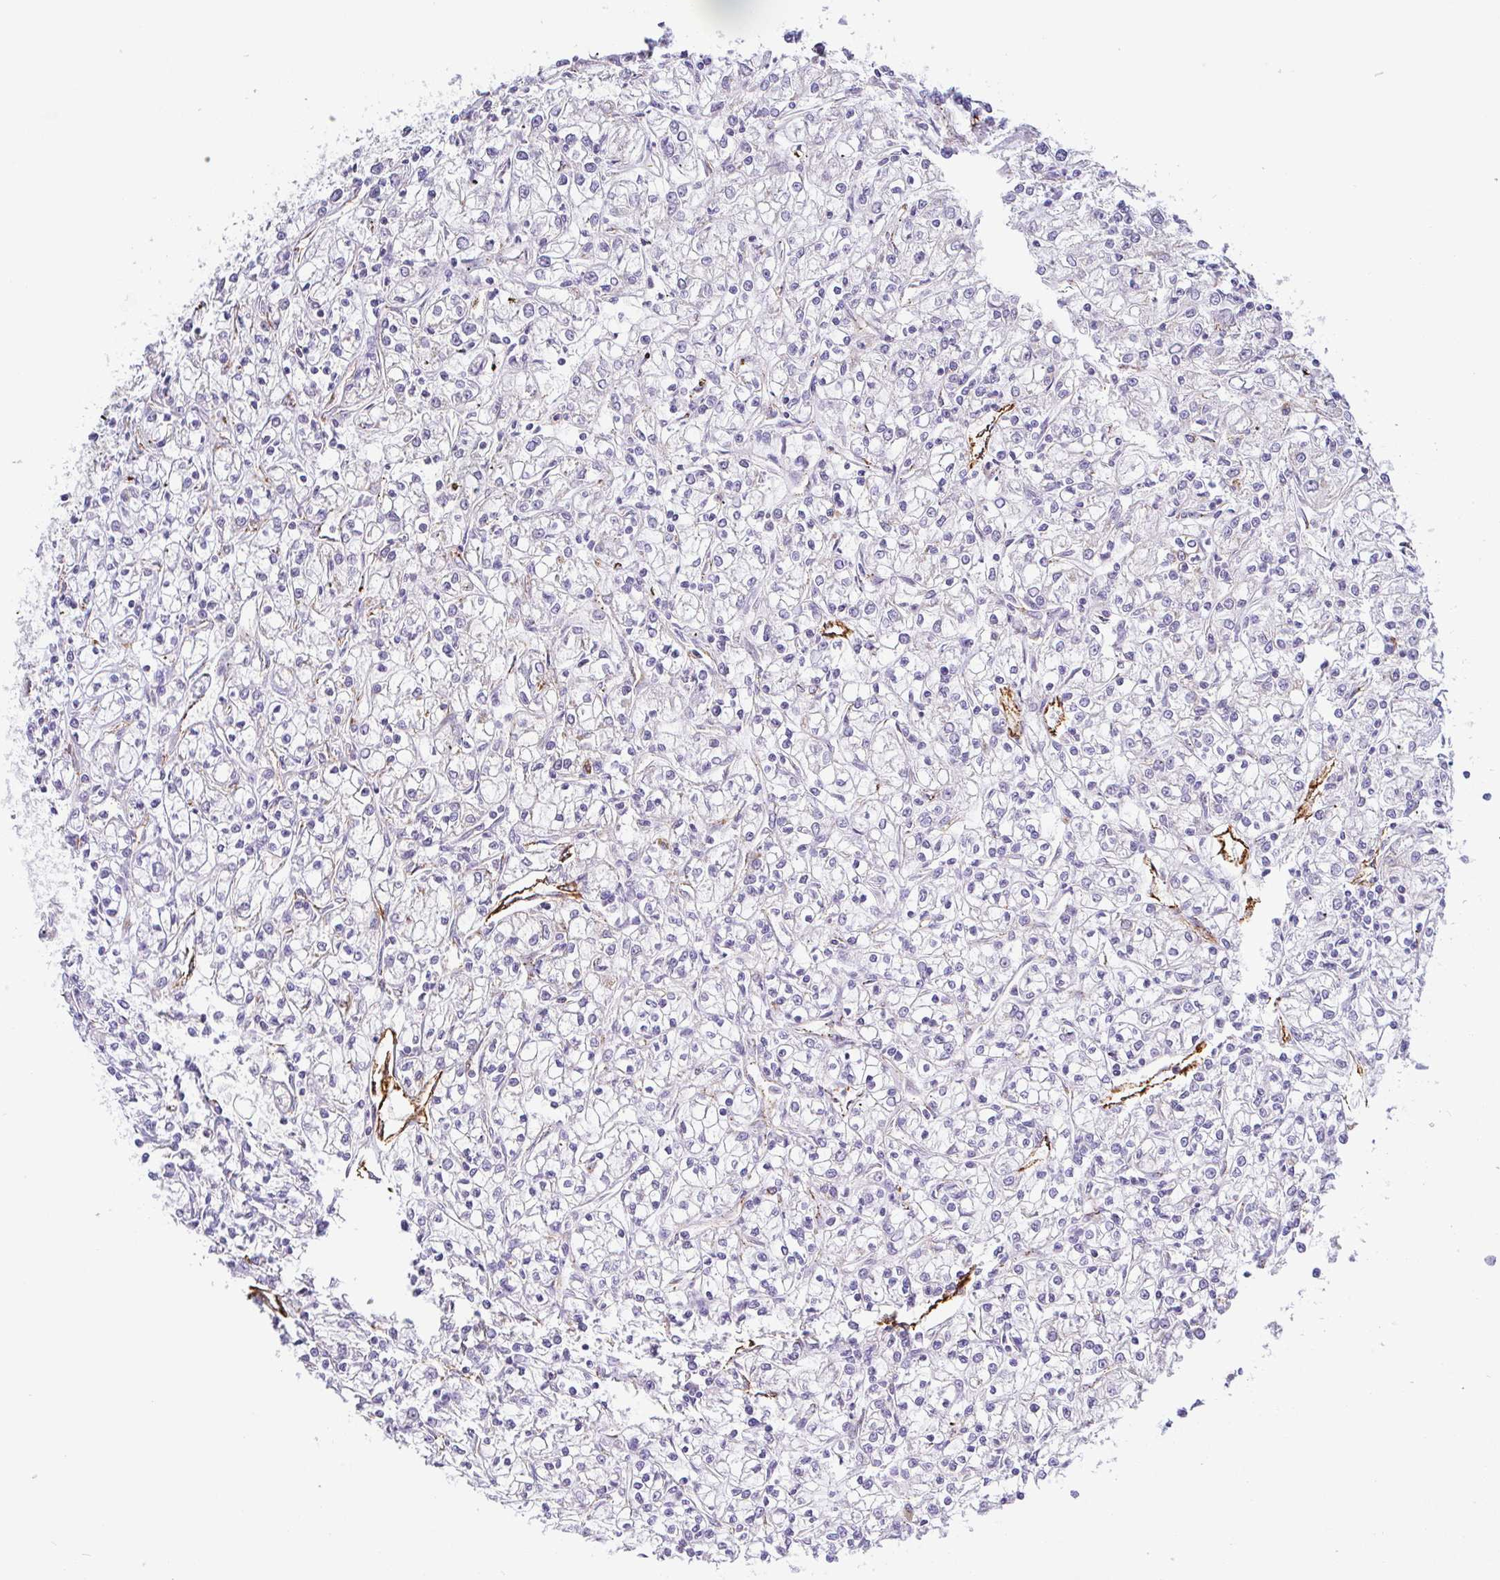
{"staining": {"intensity": "negative", "quantity": "none", "location": "none"}, "tissue": "renal cancer", "cell_type": "Tumor cells", "image_type": "cancer", "snomed": [{"axis": "morphology", "description": "Adenocarcinoma, NOS"}, {"axis": "topography", "description": "Kidney"}], "caption": "The histopathology image reveals no staining of tumor cells in renal cancer (adenocarcinoma). Brightfield microscopy of IHC stained with DAB (3,3'-diaminobenzidine) (brown) and hematoxylin (blue), captured at high magnification.", "gene": "PLCD4", "patient": {"sex": "female", "age": 59}}